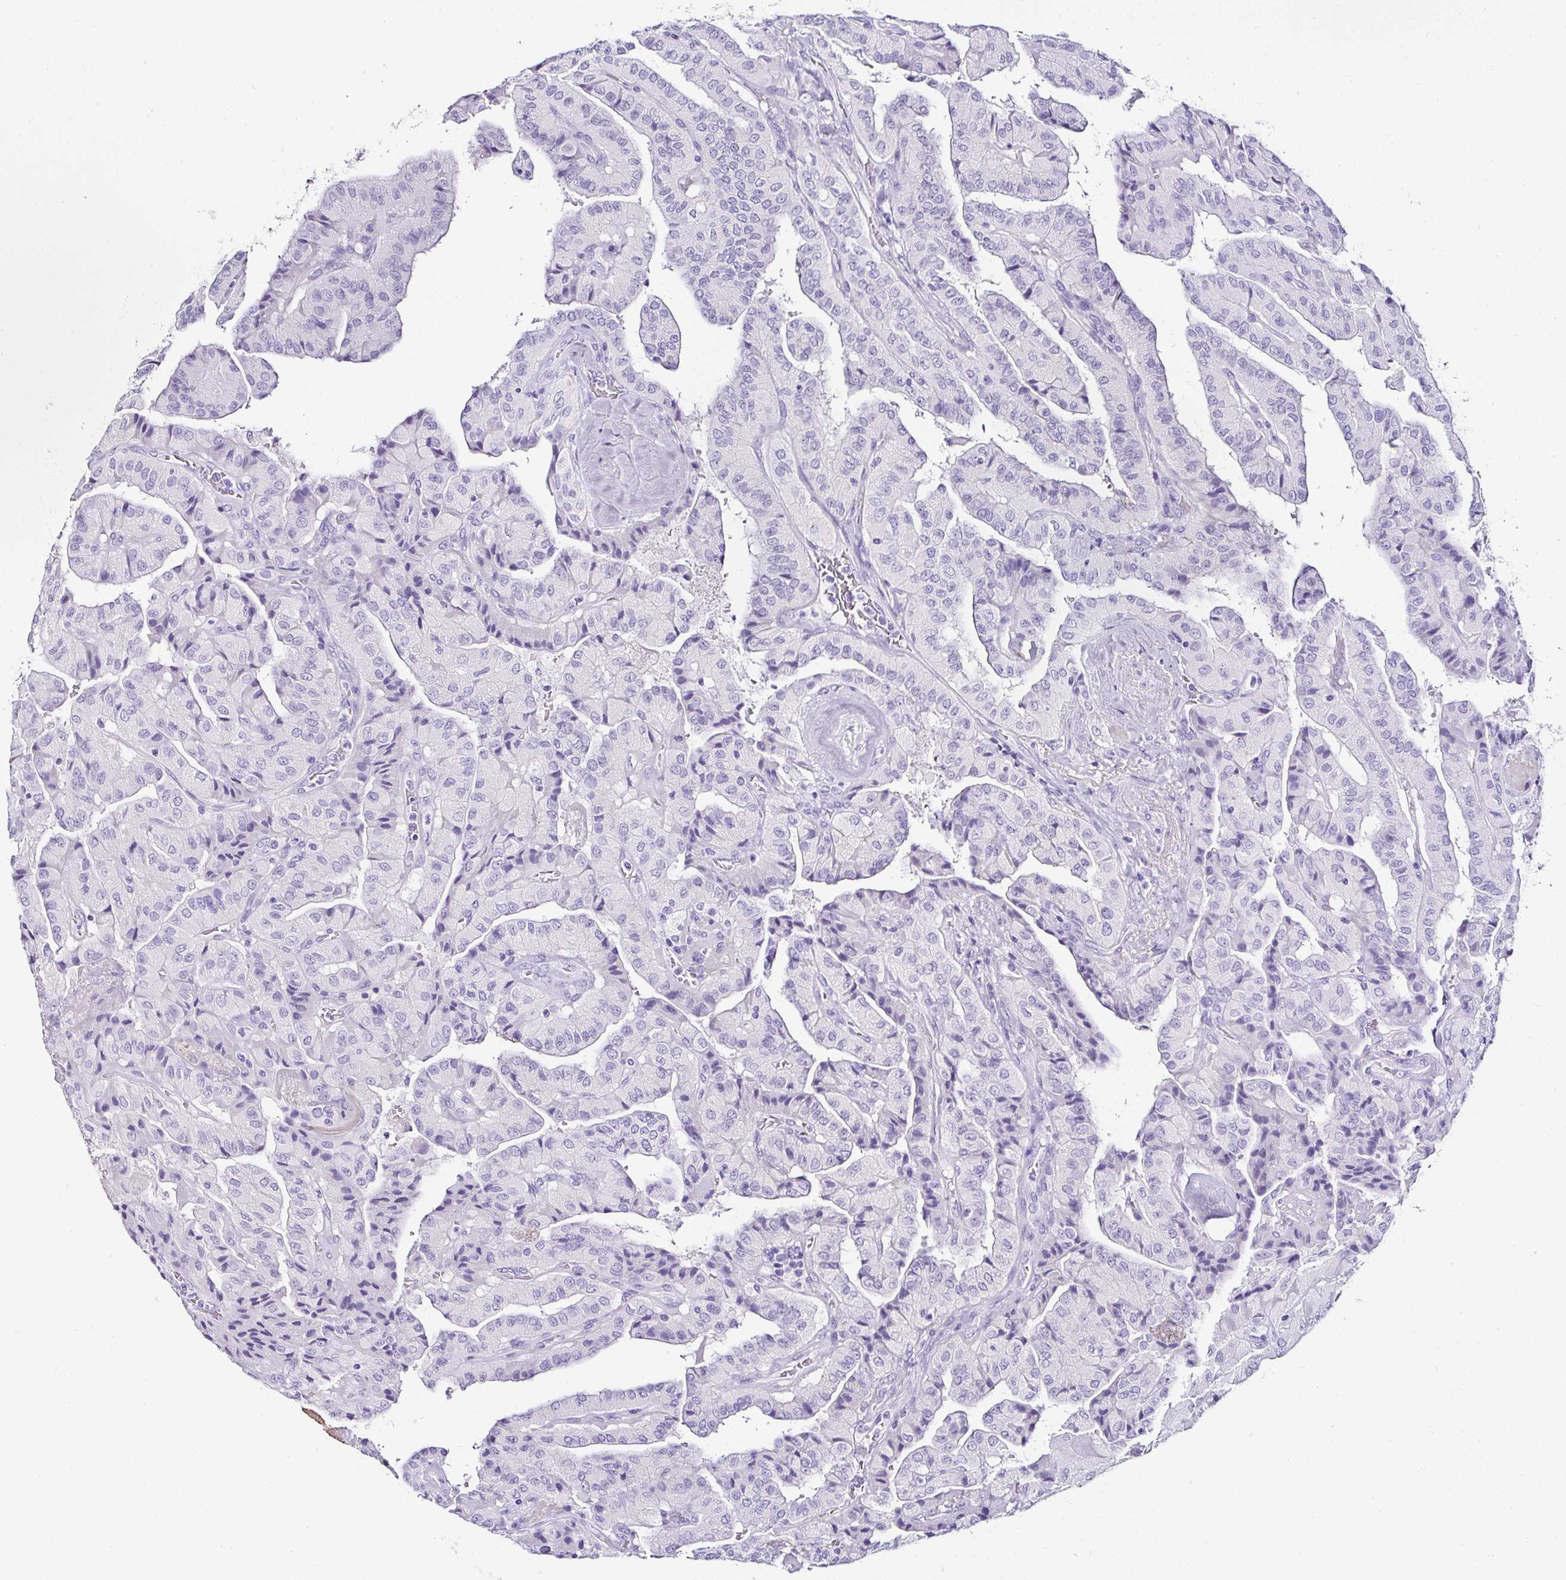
{"staining": {"intensity": "negative", "quantity": "none", "location": "none"}, "tissue": "thyroid cancer", "cell_type": "Tumor cells", "image_type": "cancer", "snomed": [{"axis": "morphology", "description": "Normal tissue, NOS"}, {"axis": "morphology", "description": "Papillary adenocarcinoma, NOS"}, {"axis": "topography", "description": "Thyroid gland"}], "caption": "High magnification brightfield microscopy of thyroid papillary adenocarcinoma stained with DAB (3,3'-diaminobenzidine) (brown) and counterstained with hematoxylin (blue): tumor cells show no significant positivity.", "gene": "SERPINB3", "patient": {"sex": "female", "age": 59}}